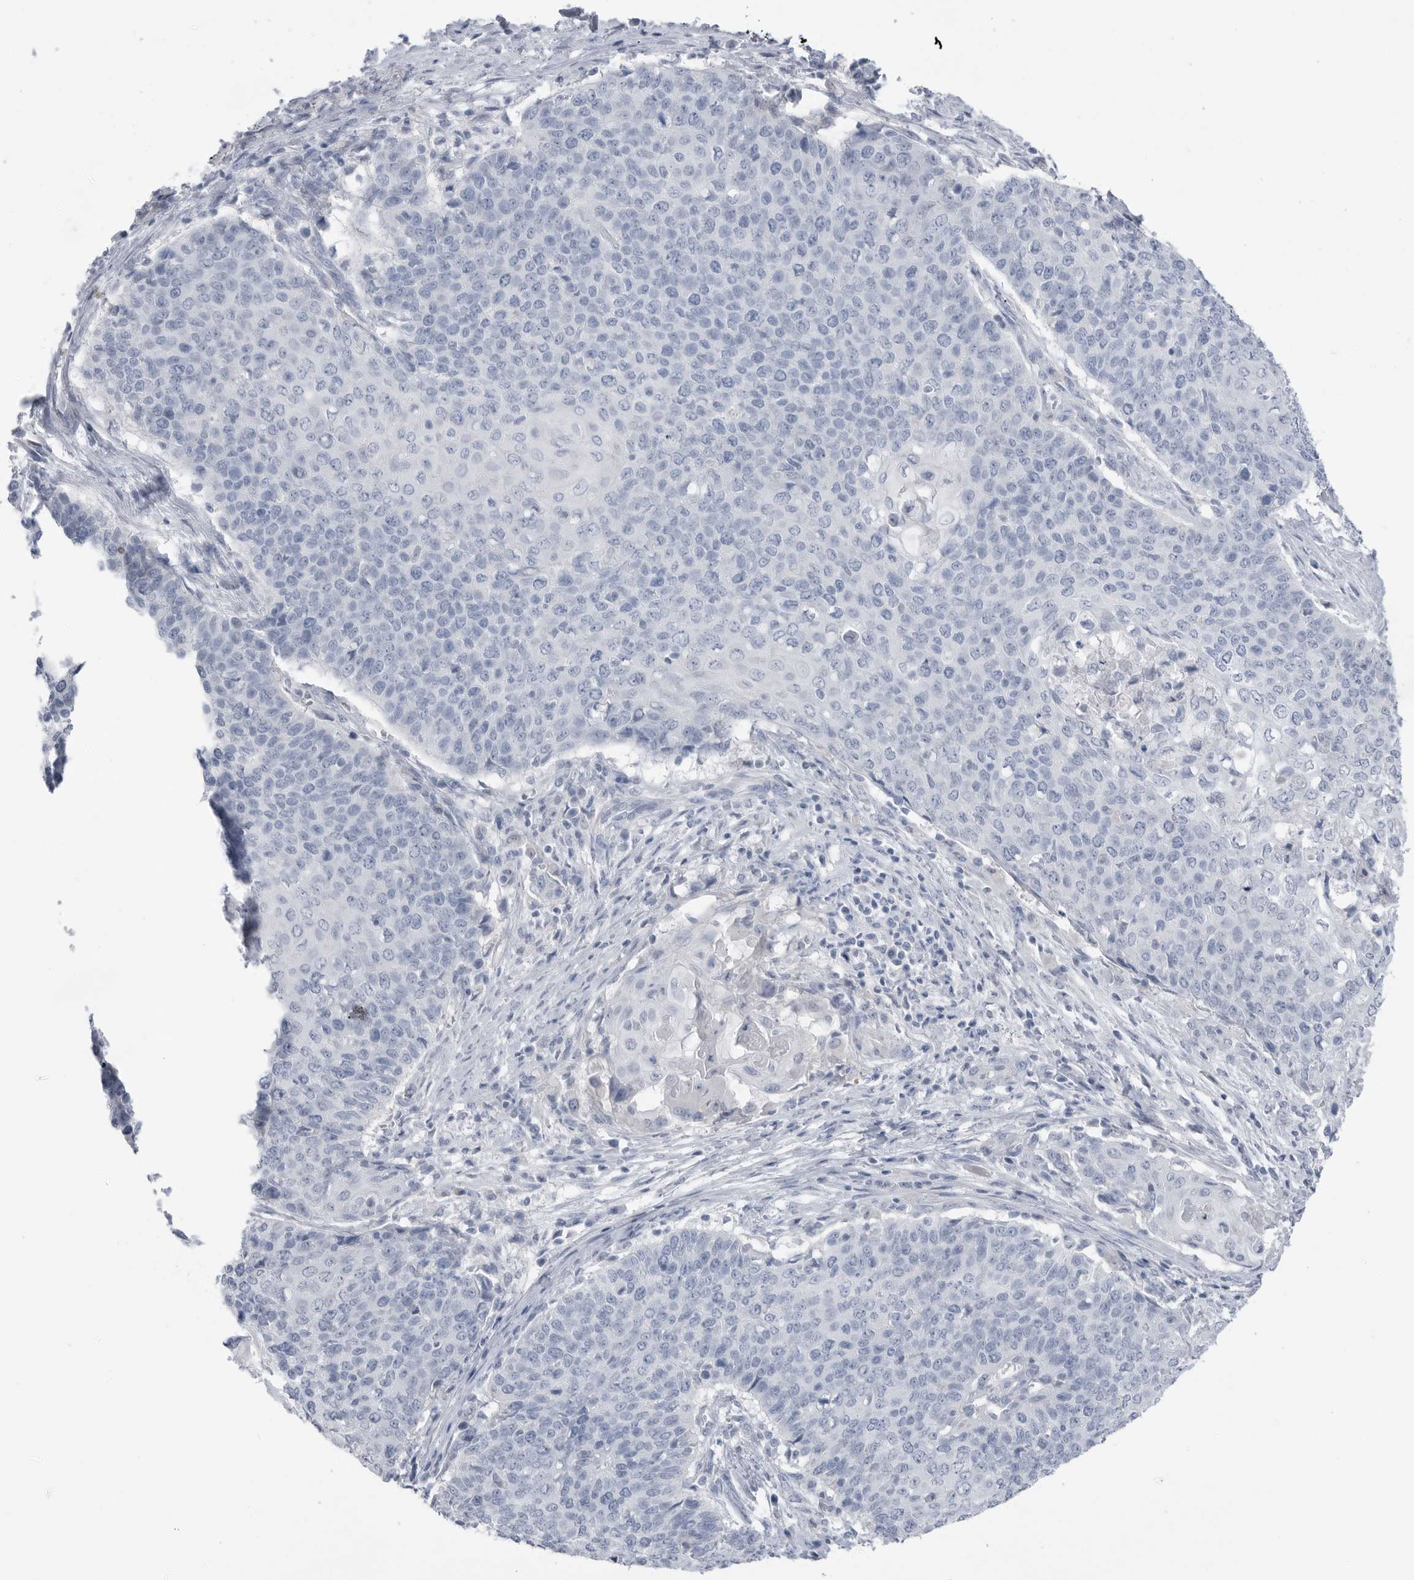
{"staining": {"intensity": "negative", "quantity": "none", "location": "none"}, "tissue": "cervical cancer", "cell_type": "Tumor cells", "image_type": "cancer", "snomed": [{"axis": "morphology", "description": "Squamous cell carcinoma, NOS"}, {"axis": "topography", "description": "Cervix"}], "caption": "Tumor cells show no significant expression in cervical squamous cell carcinoma.", "gene": "ABHD12", "patient": {"sex": "female", "age": 39}}